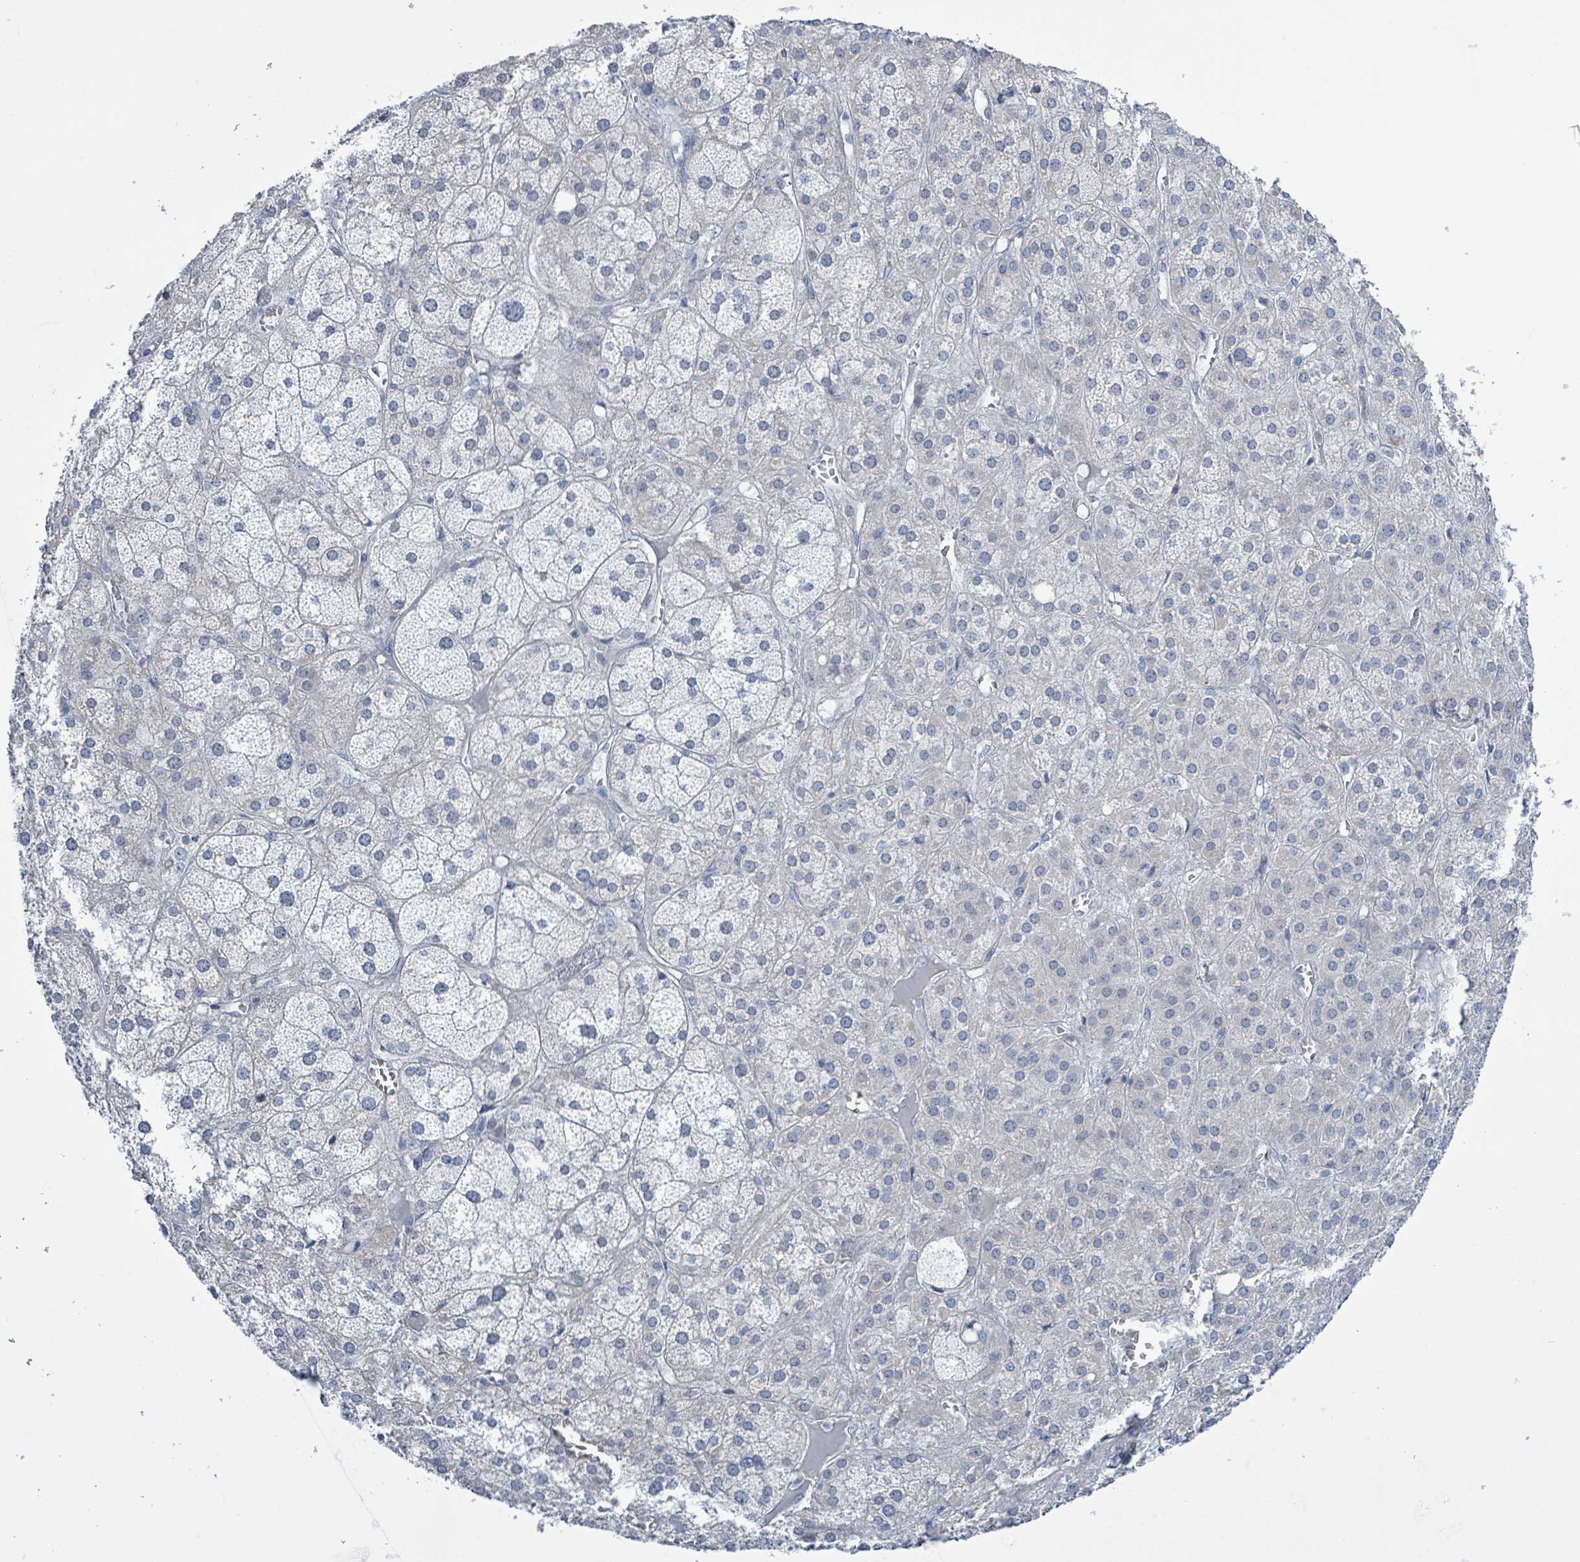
{"staining": {"intensity": "negative", "quantity": "none", "location": "none"}, "tissue": "adrenal gland", "cell_type": "Glandular cells", "image_type": "normal", "snomed": [{"axis": "morphology", "description": "Normal tissue, NOS"}, {"axis": "topography", "description": "Adrenal gland"}], "caption": "High magnification brightfield microscopy of normal adrenal gland stained with DAB (3,3'-diaminobenzidine) (brown) and counterstained with hematoxylin (blue): glandular cells show no significant staining. Nuclei are stained in blue.", "gene": "DGKZ", "patient": {"sex": "female", "age": 61}}